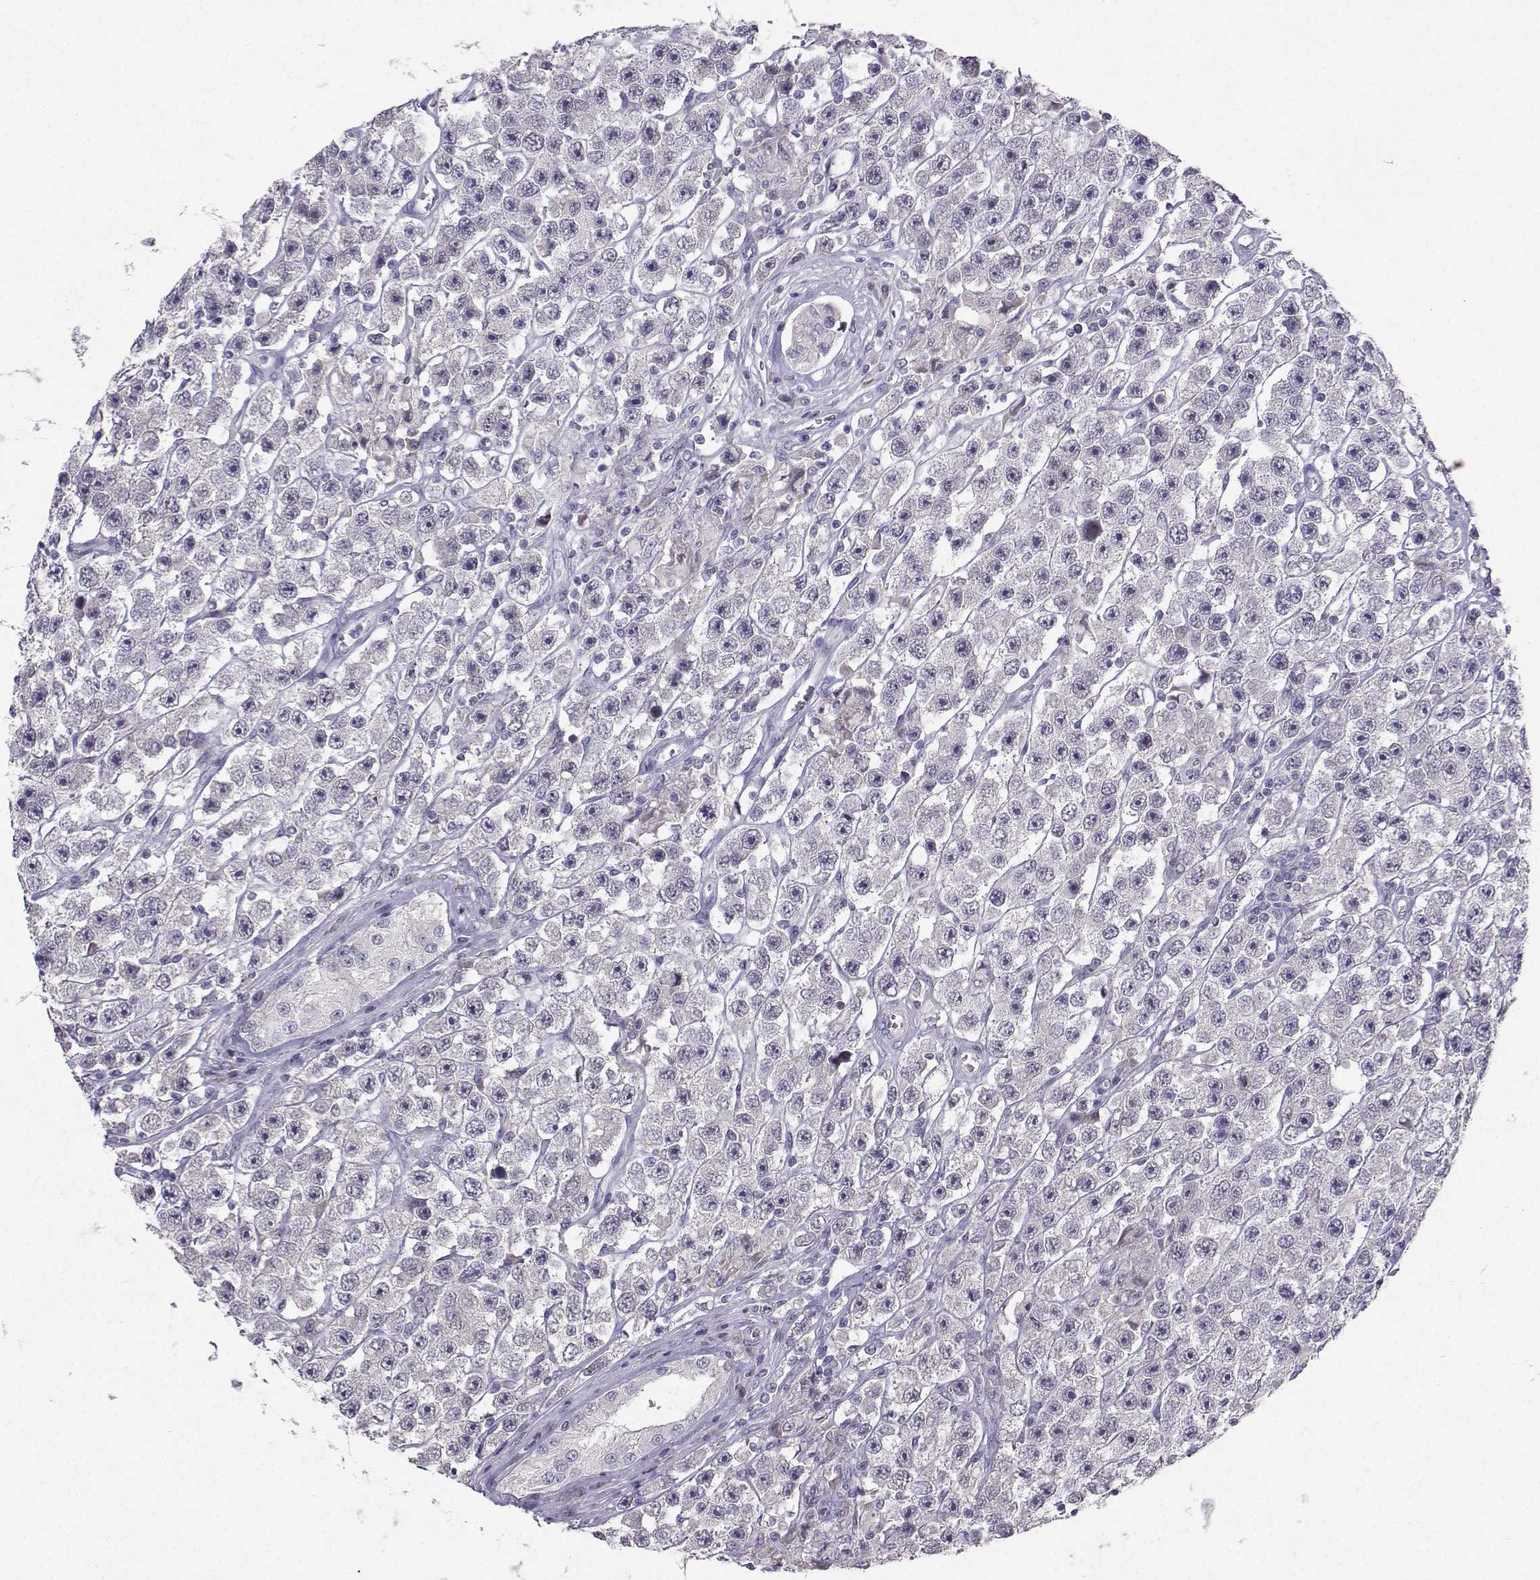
{"staining": {"intensity": "negative", "quantity": "none", "location": "none"}, "tissue": "testis cancer", "cell_type": "Tumor cells", "image_type": "cancer", "snomed": [{"axis": "morphology", "description": "Seminoma, NOS"}, {"axis": "topography", "description": "Testis"}], "caption": "The image demonstrates no significant positivity in tumor cells of seminoma (testis).", "gene": "CALY", "patient": {"sex": "male", "age": 45}}